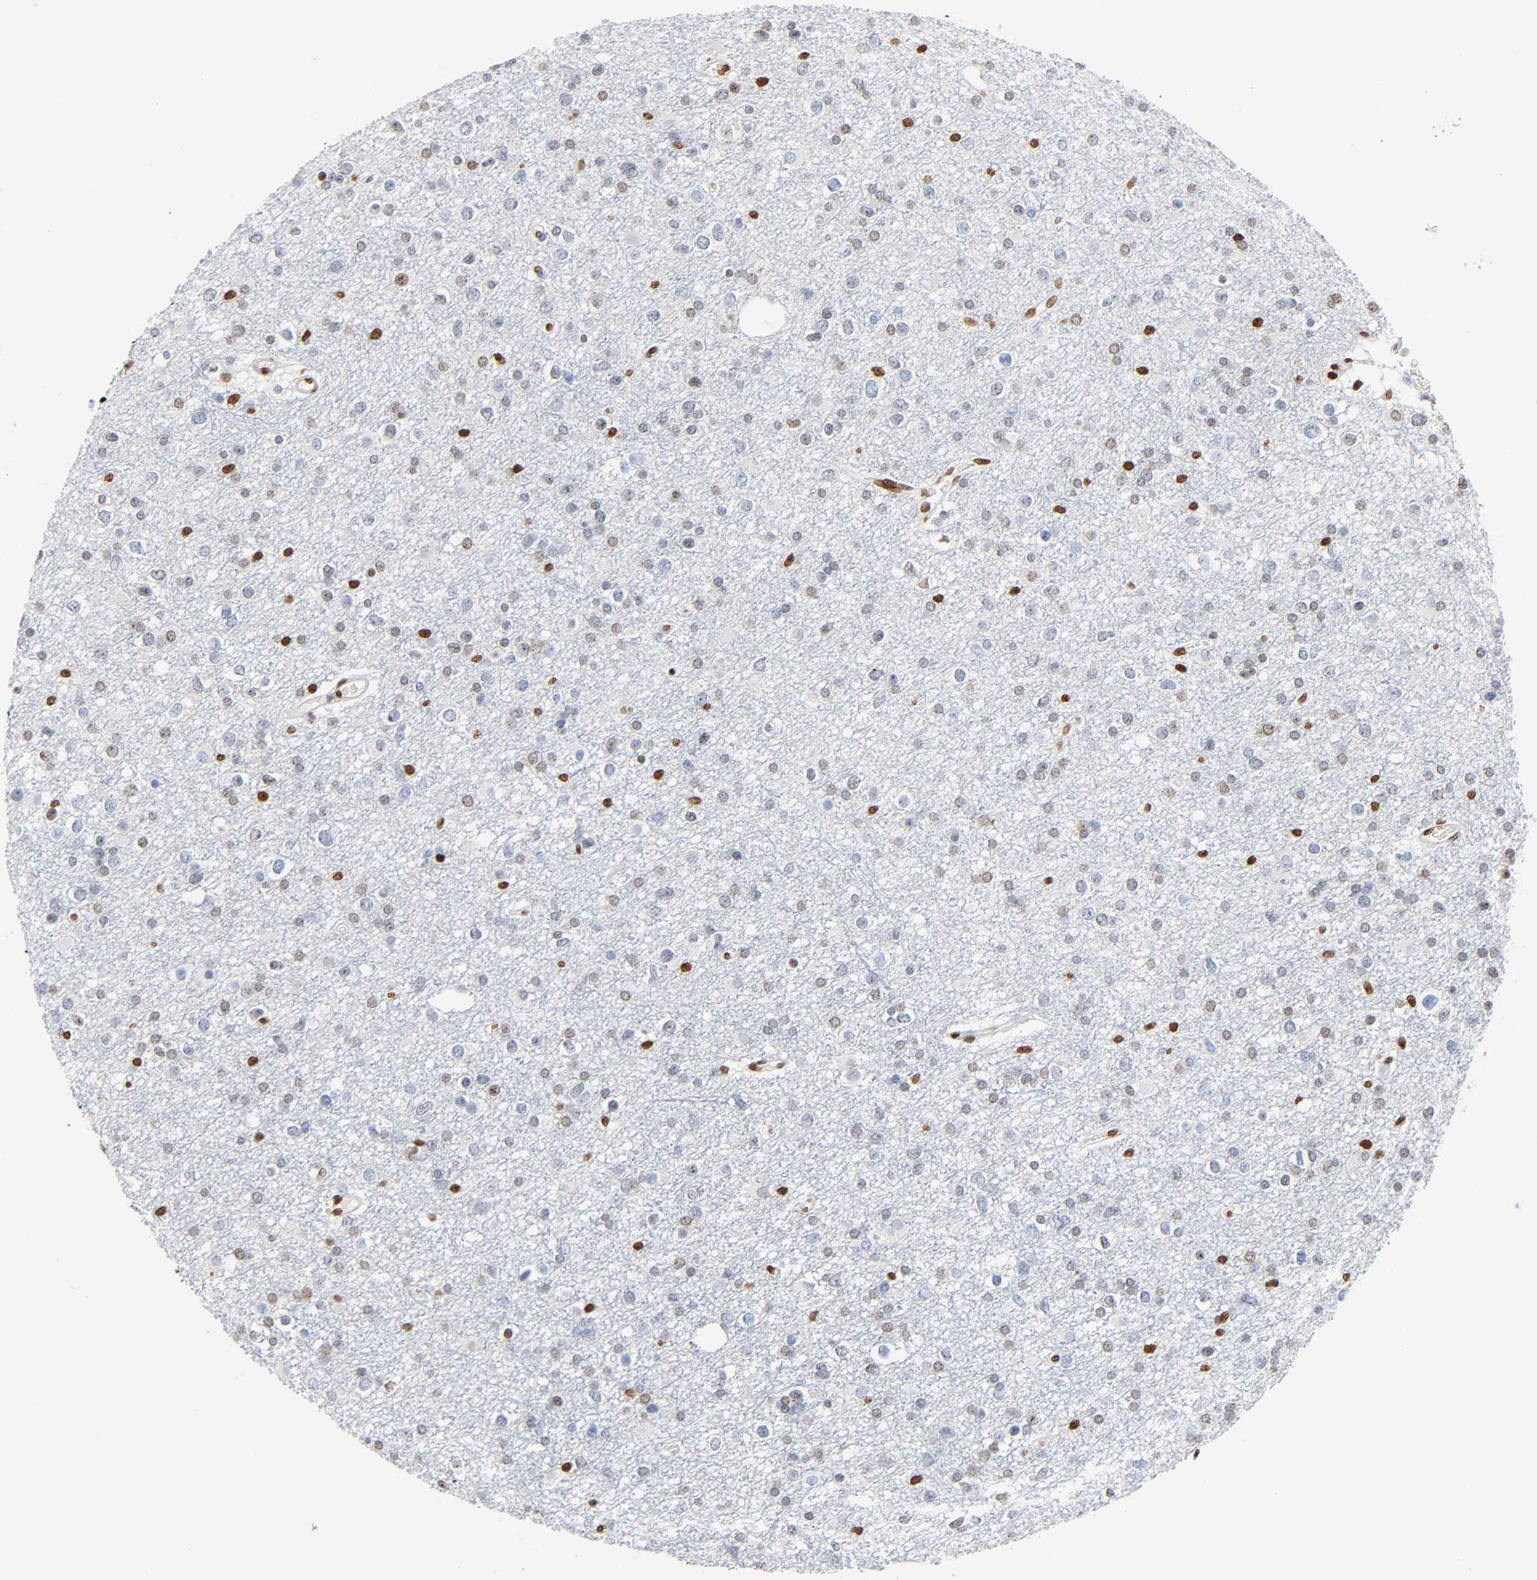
{"staining": {"intensity": "strong", "quantity": "<25%", "location": "nuclear"}, "tissue": "glioma", "cell_type": "Tumor cells", "image_type": "cancer", "snomed": [{"axis": "morphology", "description": "Glioma, malignant, Low grade"}, {"axis": "topography", "description": "Brain"}], "caption": "There is medium levels of strong nuclear positivity in tumor cells of glioma, as demonstrated by immunohistochemical staining (brown color).", "gene": "HOXA6", "patient": {"sex": "male", "age": 42}}